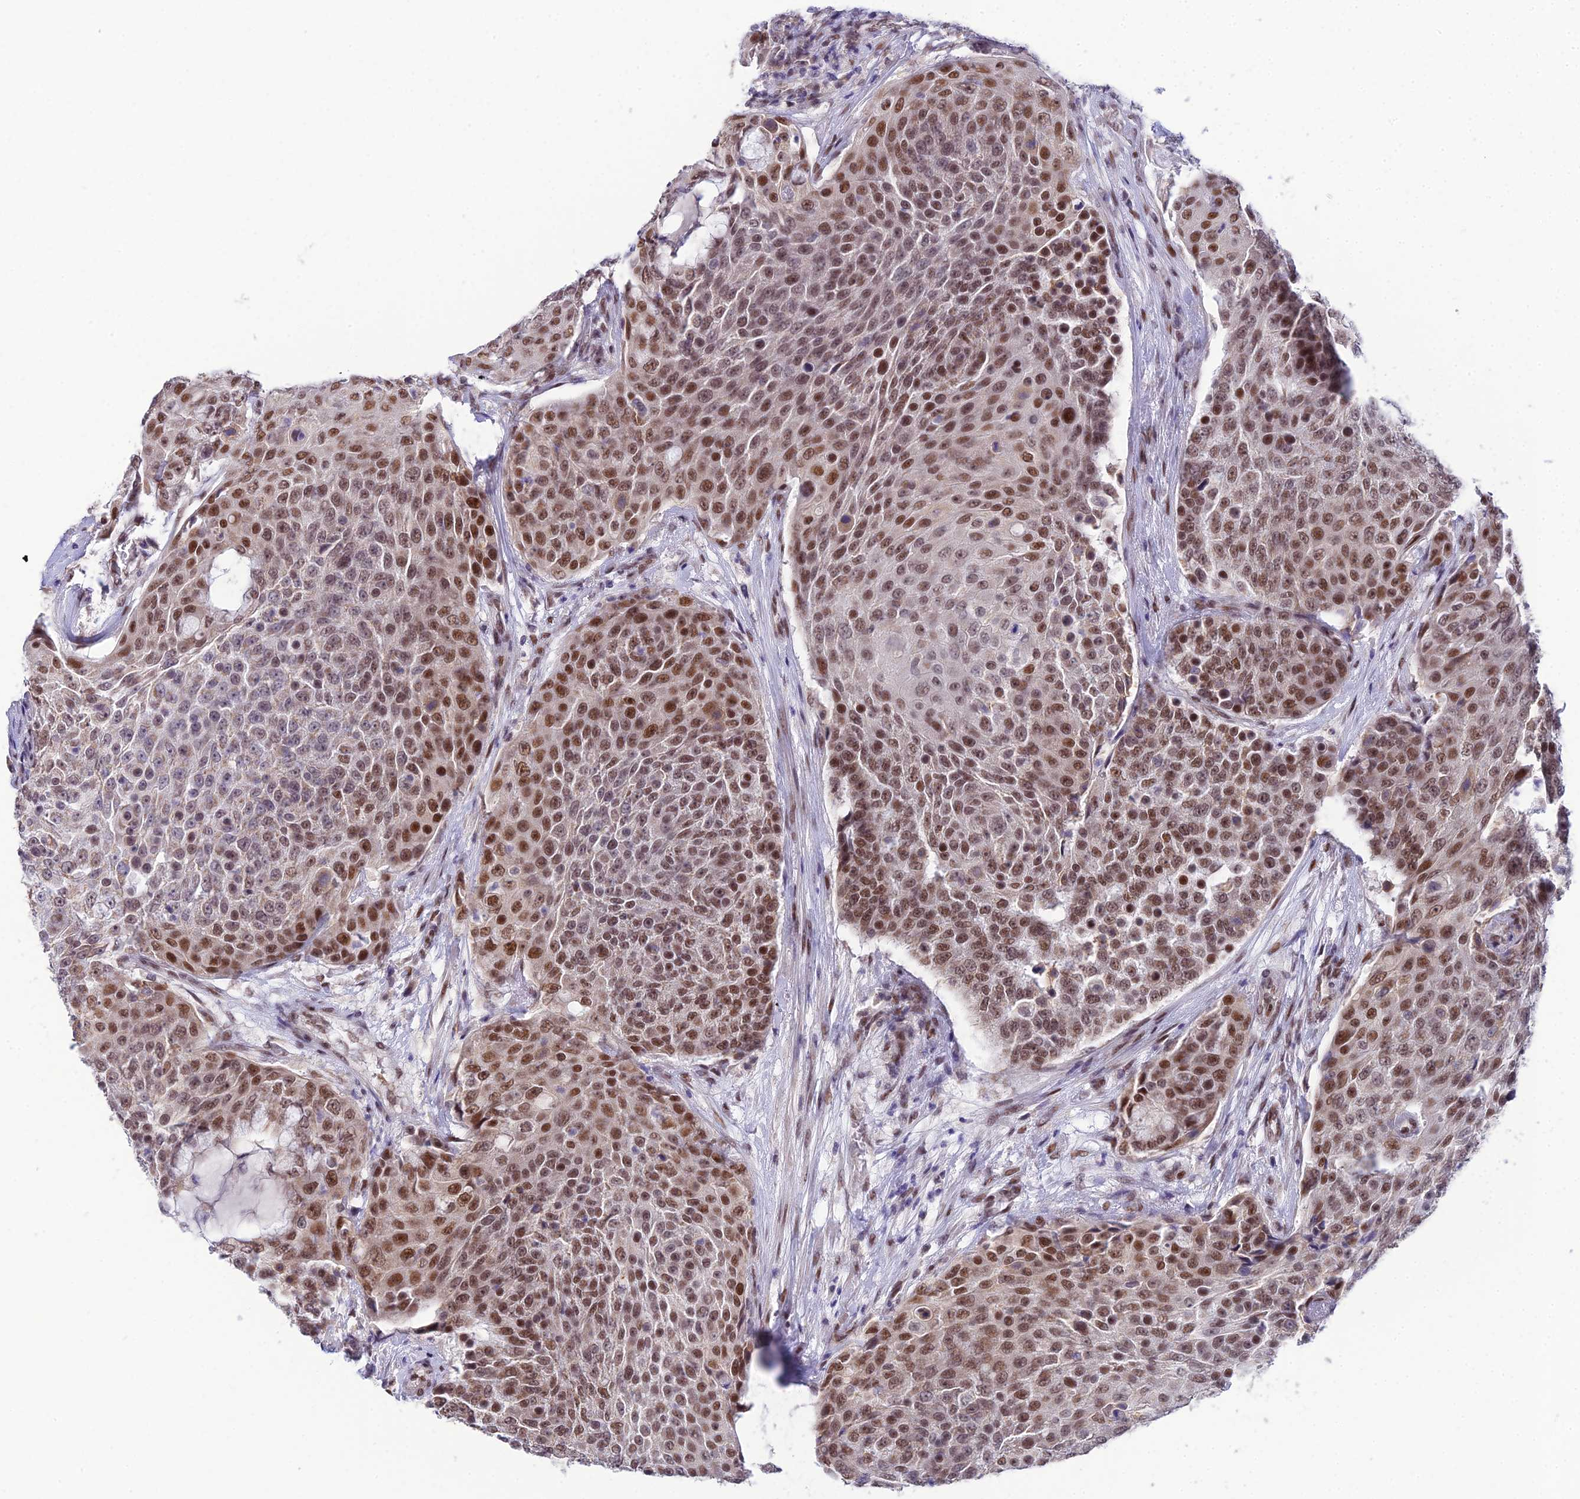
{"staining": {"intensity": "moderate", "quantity": ">75%", "location": "nuclear"}, "tissue": "urothelial cancer", "cell_type": "Tumor cells", "image_type": "cancer", "snomed": [{"axis": "morphology", "description": "Urothelial carcinoma, High grade"}, {"axis": "topography", "description": "Urinary bladder"}], "caption": "Urothelial cancer tissue displays moderate nuclear staining in approximately >75% of tumor cells (Stains: DAB (3,3'-diaminobenzidine) in brown, nuclei in blue, Microscopy: brightfield microscopy at high magnification).", "gene": "C2orf49", "patient": {"sex": "female", "age": 63}}